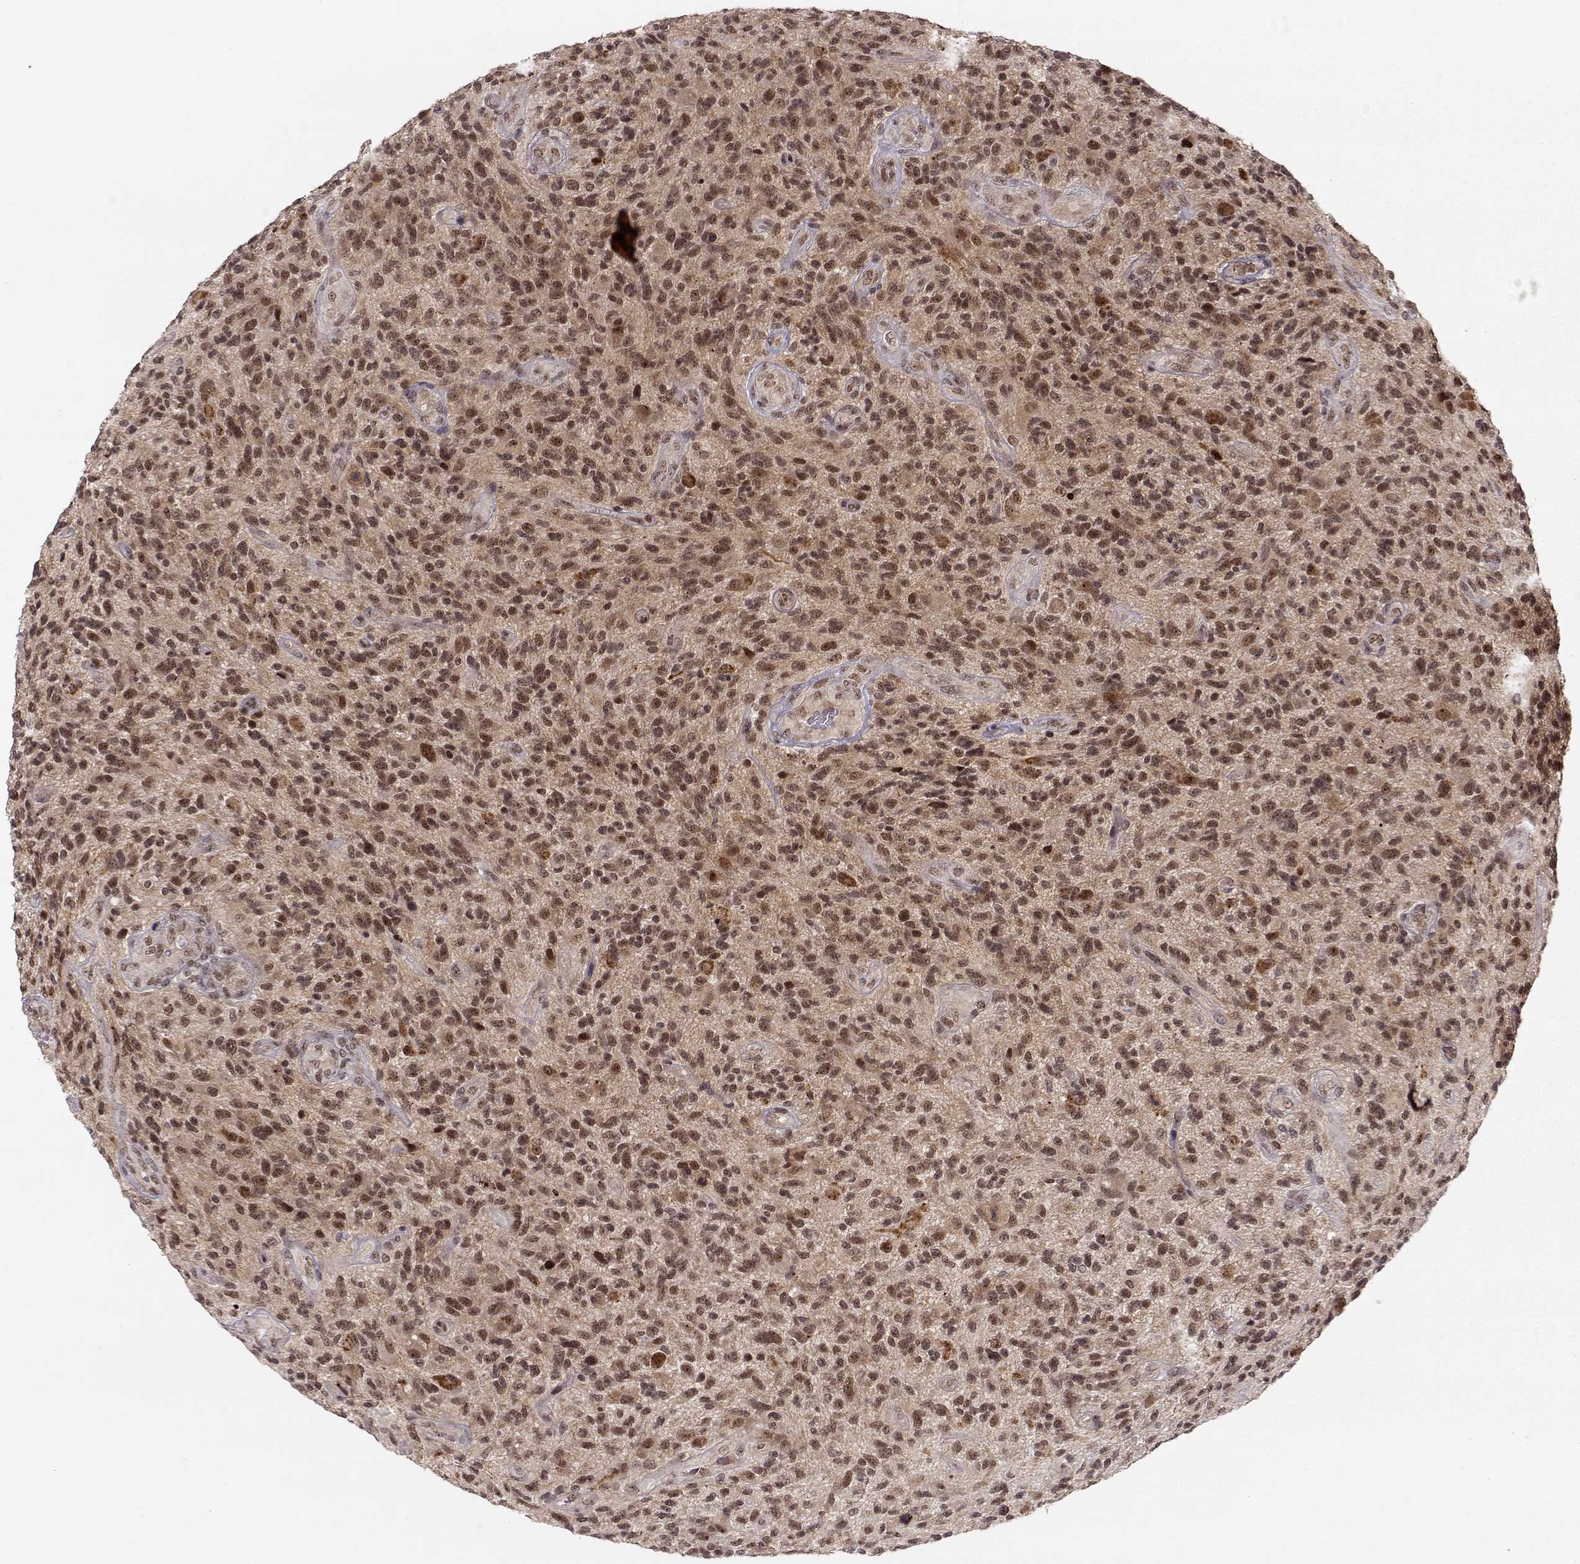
{"staining": {"intensity": "moderate", "quantity": ">75%", "location": "cytoplasmic/membranous,nuclear"}, "tissue": "glioma", "cell_type": "Tumor cells", "image_type": "cancer", "snomed": [{"axis": "morphology", "description": "Glioma, malignant, High grade"}, {"axis": "topography", "description": "Brain"}], "caption": "Glioma stained for a protein (brown) shows moderate cytoplasmic/membranous and nuclear positive positivity in approximately >75% of tumor cells.", "gene": "CSNK2A1", "patient": {"sex": "male", "age": 47}}